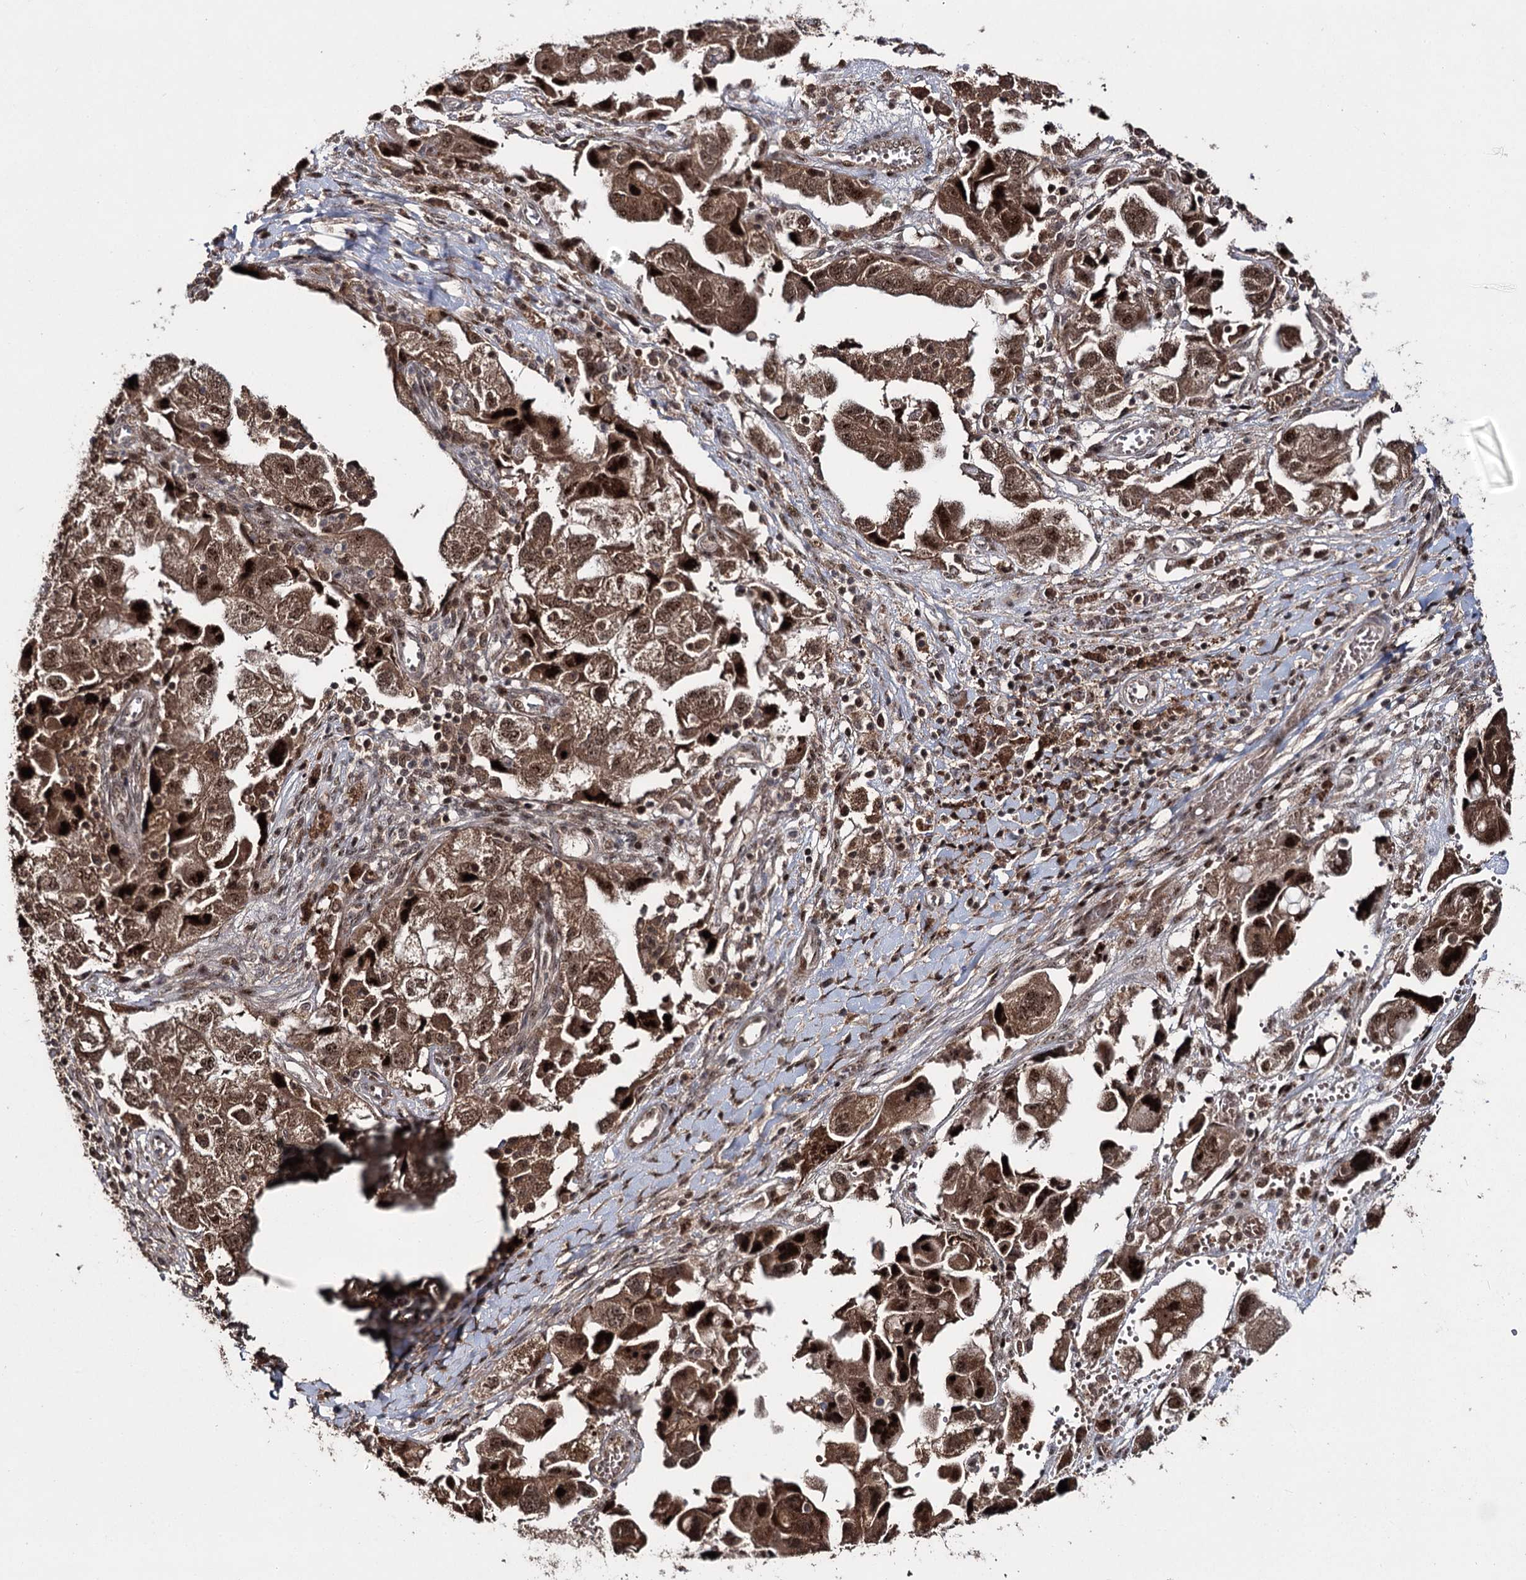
{"staining": {"intensity": "strong", "quantity": ">75%", "location": "cytoplasmic/membranous,nuclear"}, "tissue": "ovarian cancer", "cell_type": "Tumor cells", "image_type": "cancer", "snomed": [{"axis": "morphology", "description": "Carcinoma, NOS"}, {"axis": "morphology", "description": "Cystadenocarcinoma, serous, NOS"}, {"axis": "topography", "description": "Ovary"}], "caption": "Protein staining of carcinoma (ovarian) tissue reveals strong cytoplasmic/membranous and nuclear staining in about >75% of tumor cells.", "gene": "MKNK2", "patient": {"sex": "female", "age": 69}}